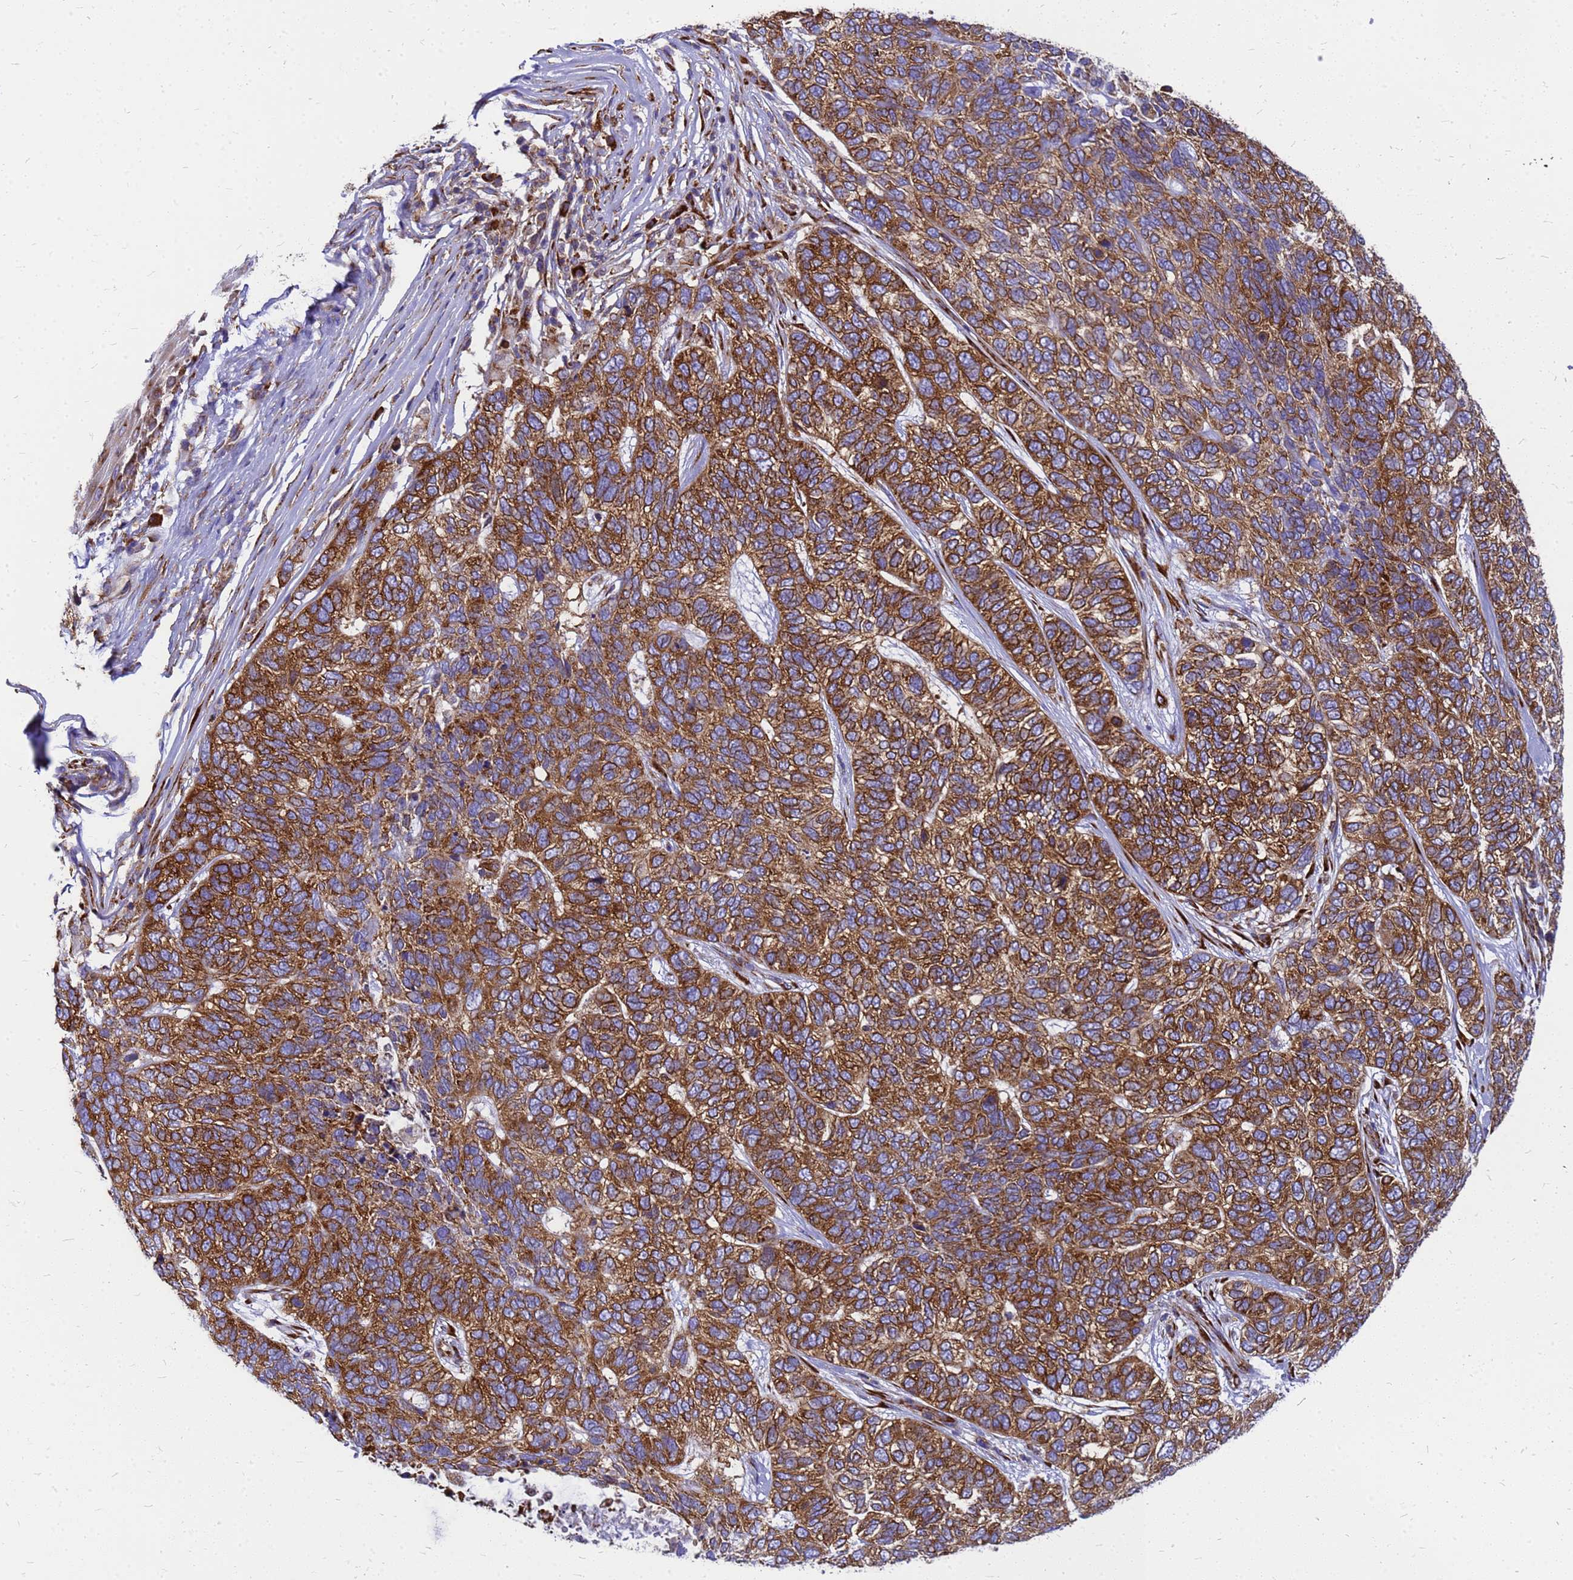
{"staining": {"intensity": "strong", "quantity": ">75%", "location": "cytoplasmic/membranous"}, "tissue": "skin cancer", "cell_type": "Tumor cells", "image_type": "cancer", "snomed": [{"axis": "morphology", "description": "Basal cell carcinoma"}, {"axis": "topography", "description": "Skin"}], "caption": "Immunohistochemical staining of human basal cell carcinoma (skin) reveals high levels of strong cytoplasmic/membranous positivity in approximately >75% of tumor cells. The protein of interest is stained brown, and the nuclei are stained in blue (DAB IHC with brightfield microscopy, high magnification).", "gene": "EEF1D", "patient": {"sex": "female", "age": 65}}